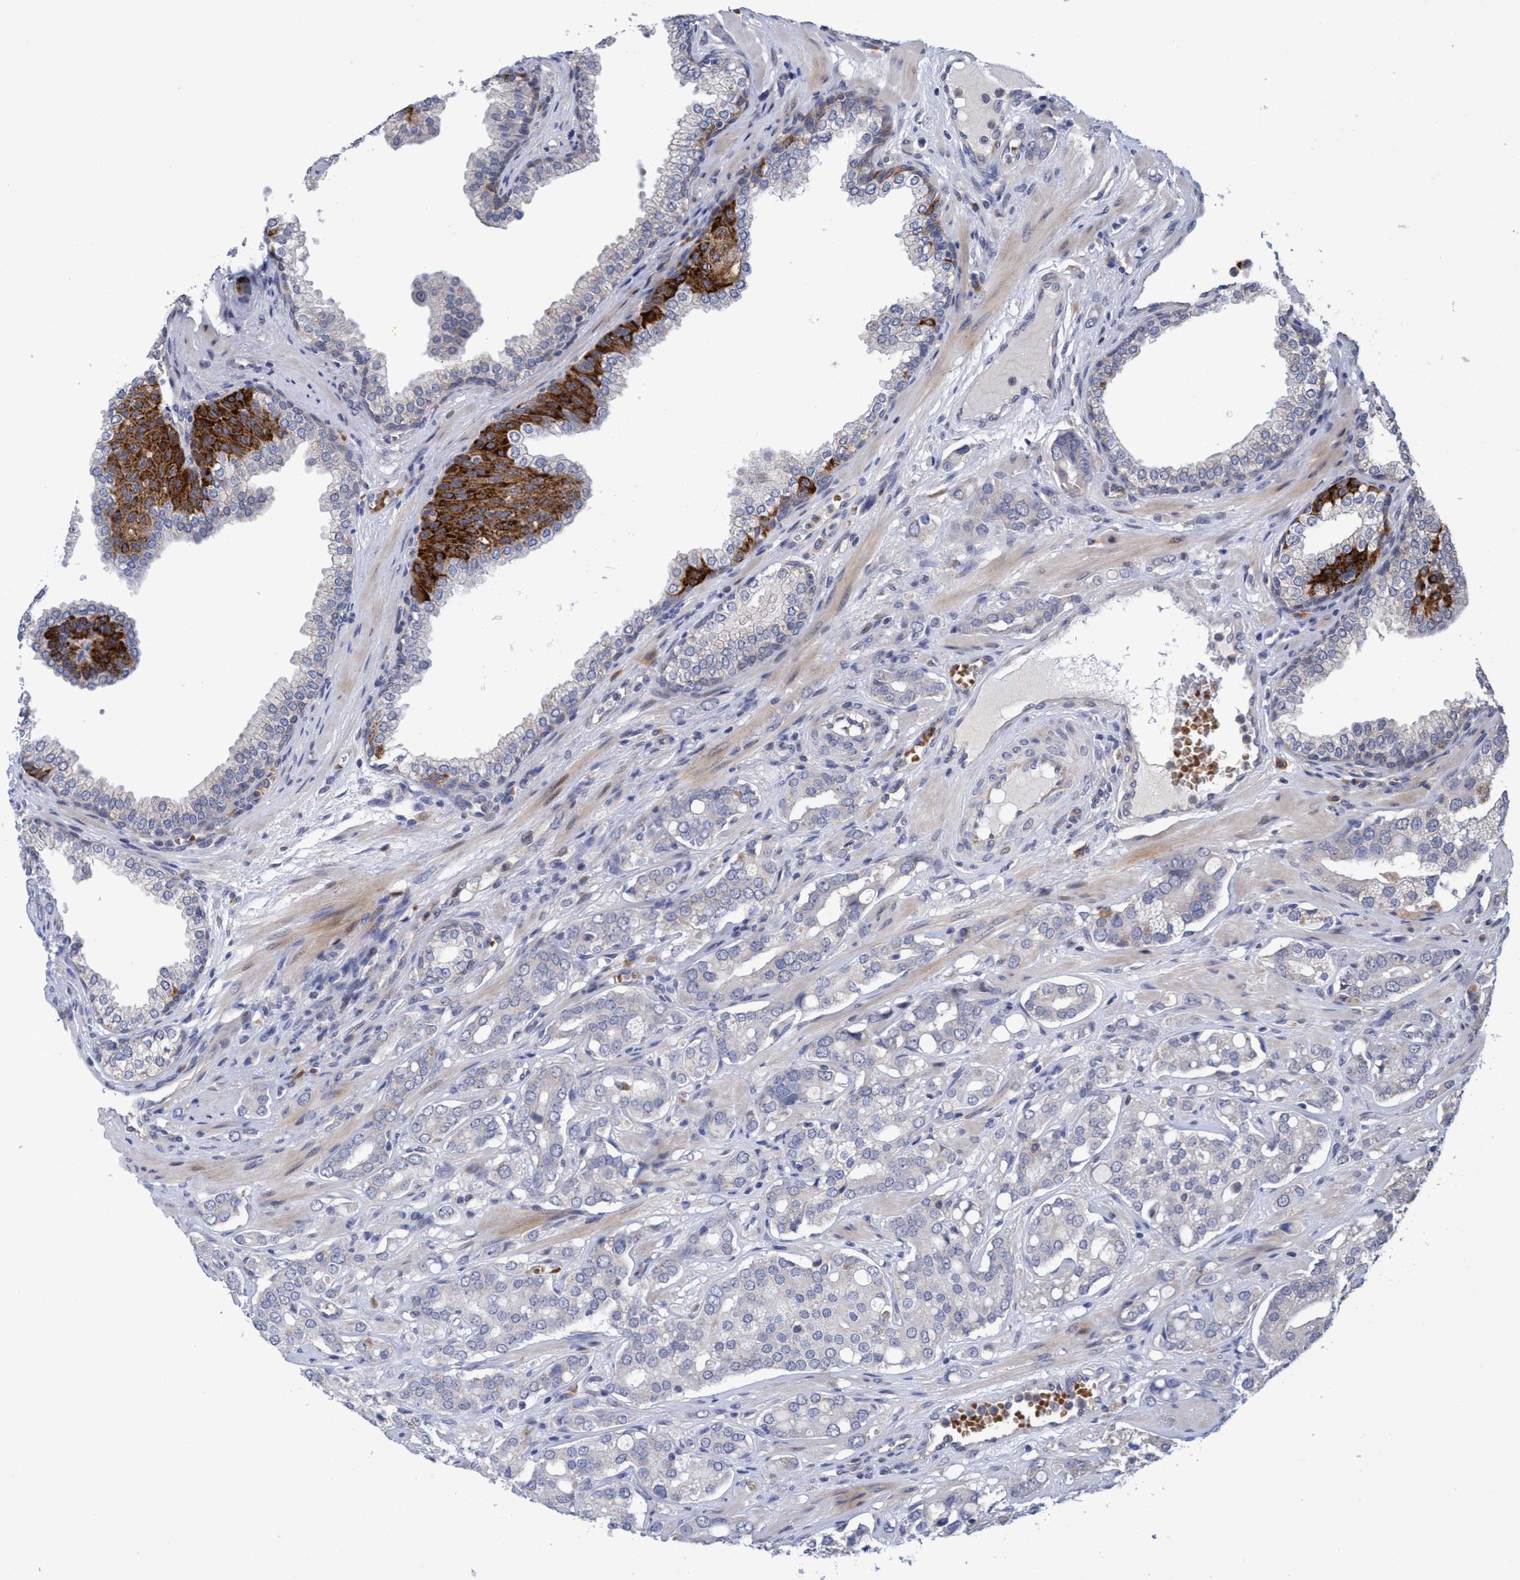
{"staining": {"intensity": "negative", "quantity": "none", "location": "none"}, "tissue": "prostate cancer", "cell_type": "Tumor cells", "image_type": "cancer", "snomed": [{"axis": "morphology", "description": "Adenocarcinoma, High grade"}, {"axis": "topography", "description": "Prostate"}], "caption": "The micrograph reveals no staining of tumor cells in prostate cancer.", "gene": "SEMA4D", "patient": {"sex": "male", "age": 52}}